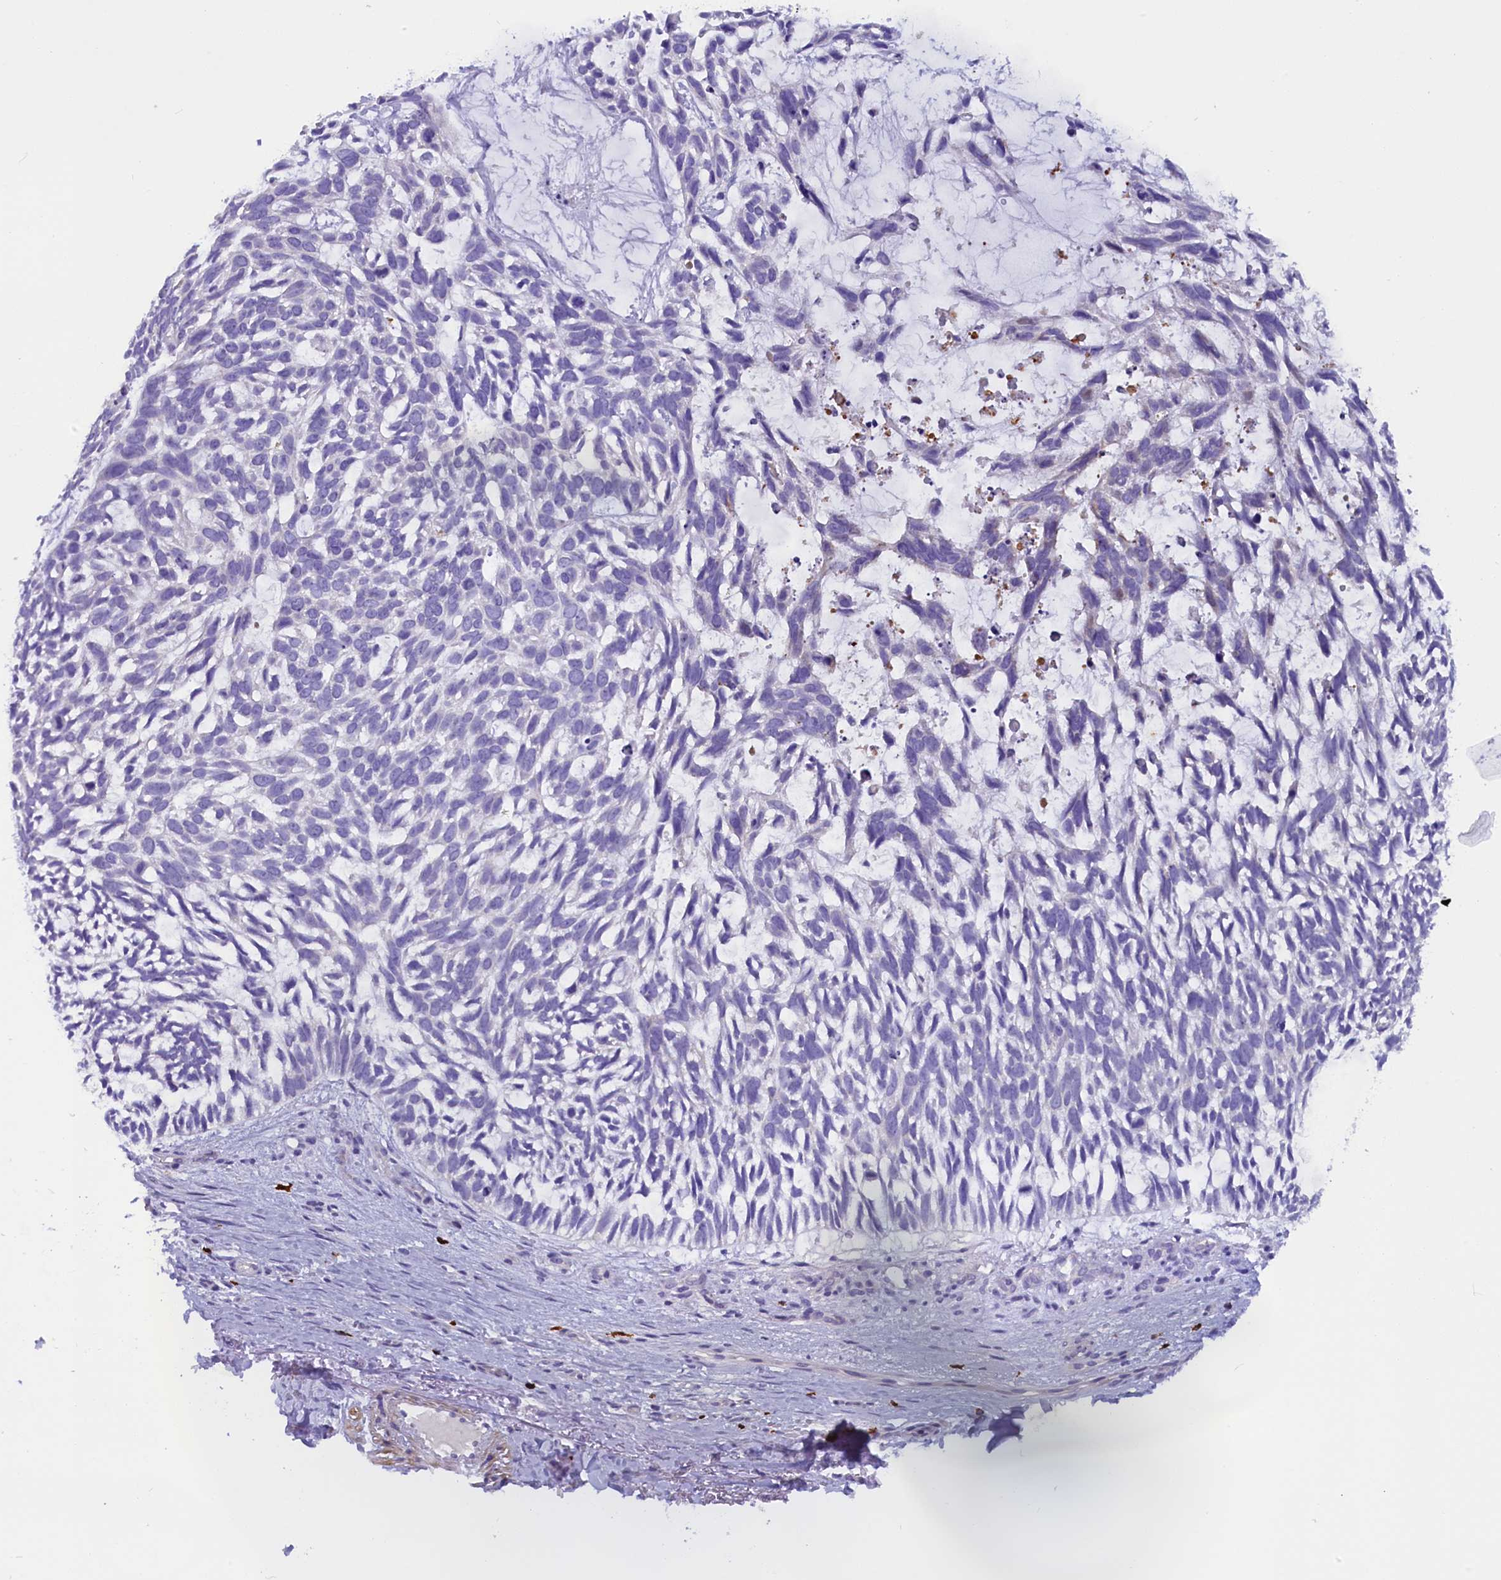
{"staining": {"intensity": "negative", "quantity": "none", "location": "none"}, "tissue": "skin cancer", "cell_type": "Tumor cells", "image_type": "cancer", "snomed": [{"axis": "morphology", "description": "Basal cell carcinoma"}, {"axis": "topography", "description": "Skin"}], "caption": "The micrograph reveals no staining of tumor cells in skin cancer (basal cell carcinoma). (DAB immunohistochemistry (IHC) with hematoxylin counter stain).", "gene": "RTTN", "patient": {"sex": "male", "age": 88}}